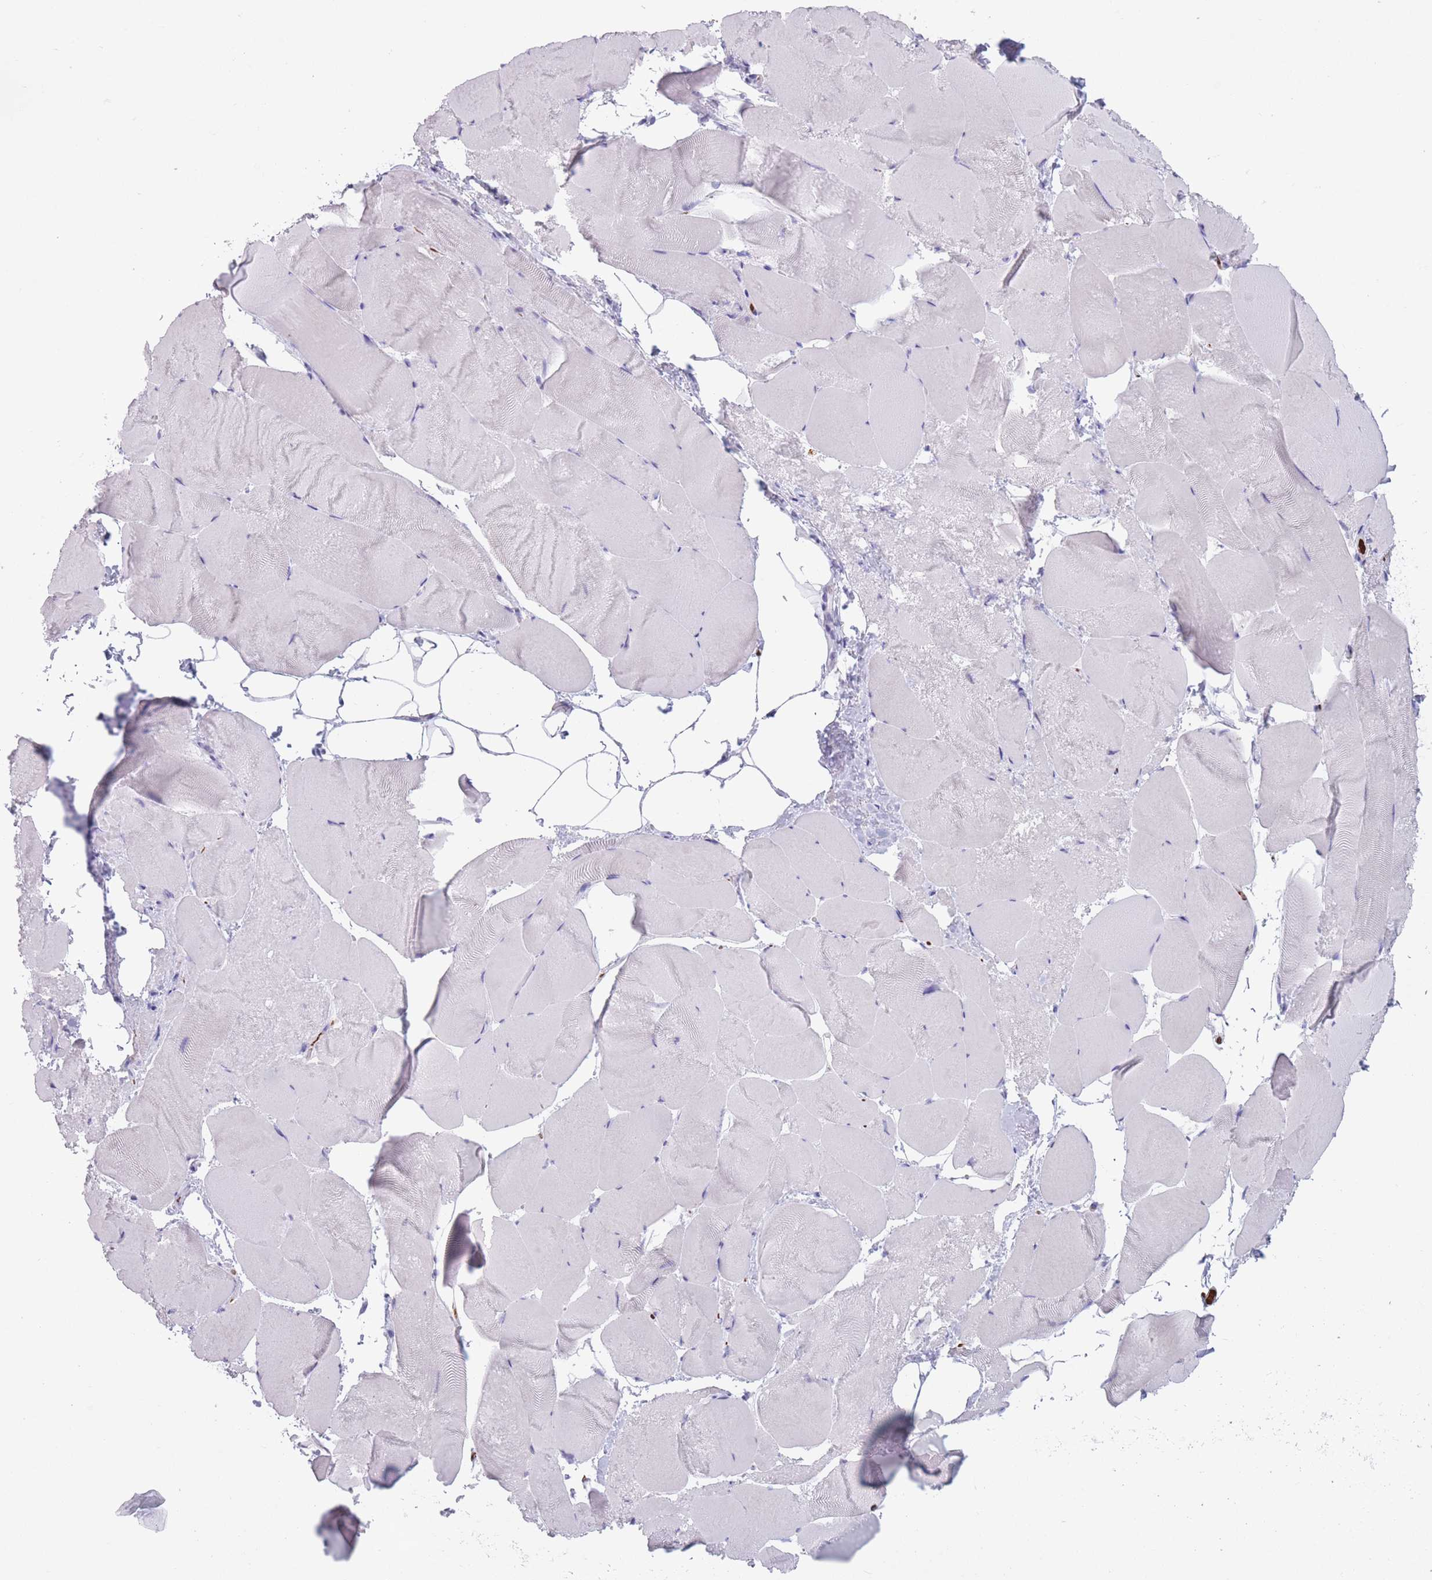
{"staining": {"intensity": "negative", "quantity": "none", "location": "none"}, "tissue": "skeletal muscle", "cell_type": "Myocytes", "image_type": "normal", "snomed": [{"axis": "morphology", "description": "Normal tissue, NOS"}, {"axis": "topography", "description": "Skeletal muscle"}], "caption": "IHC histopathology image of normal skeletal muscle stained for a protein (brown), which shows no positivity in myocytes. (Brightfield microscopy of DAB IHC at high magnification).", "gene": "OR7C1", "patient": {"sex": "female", "age": 64}}